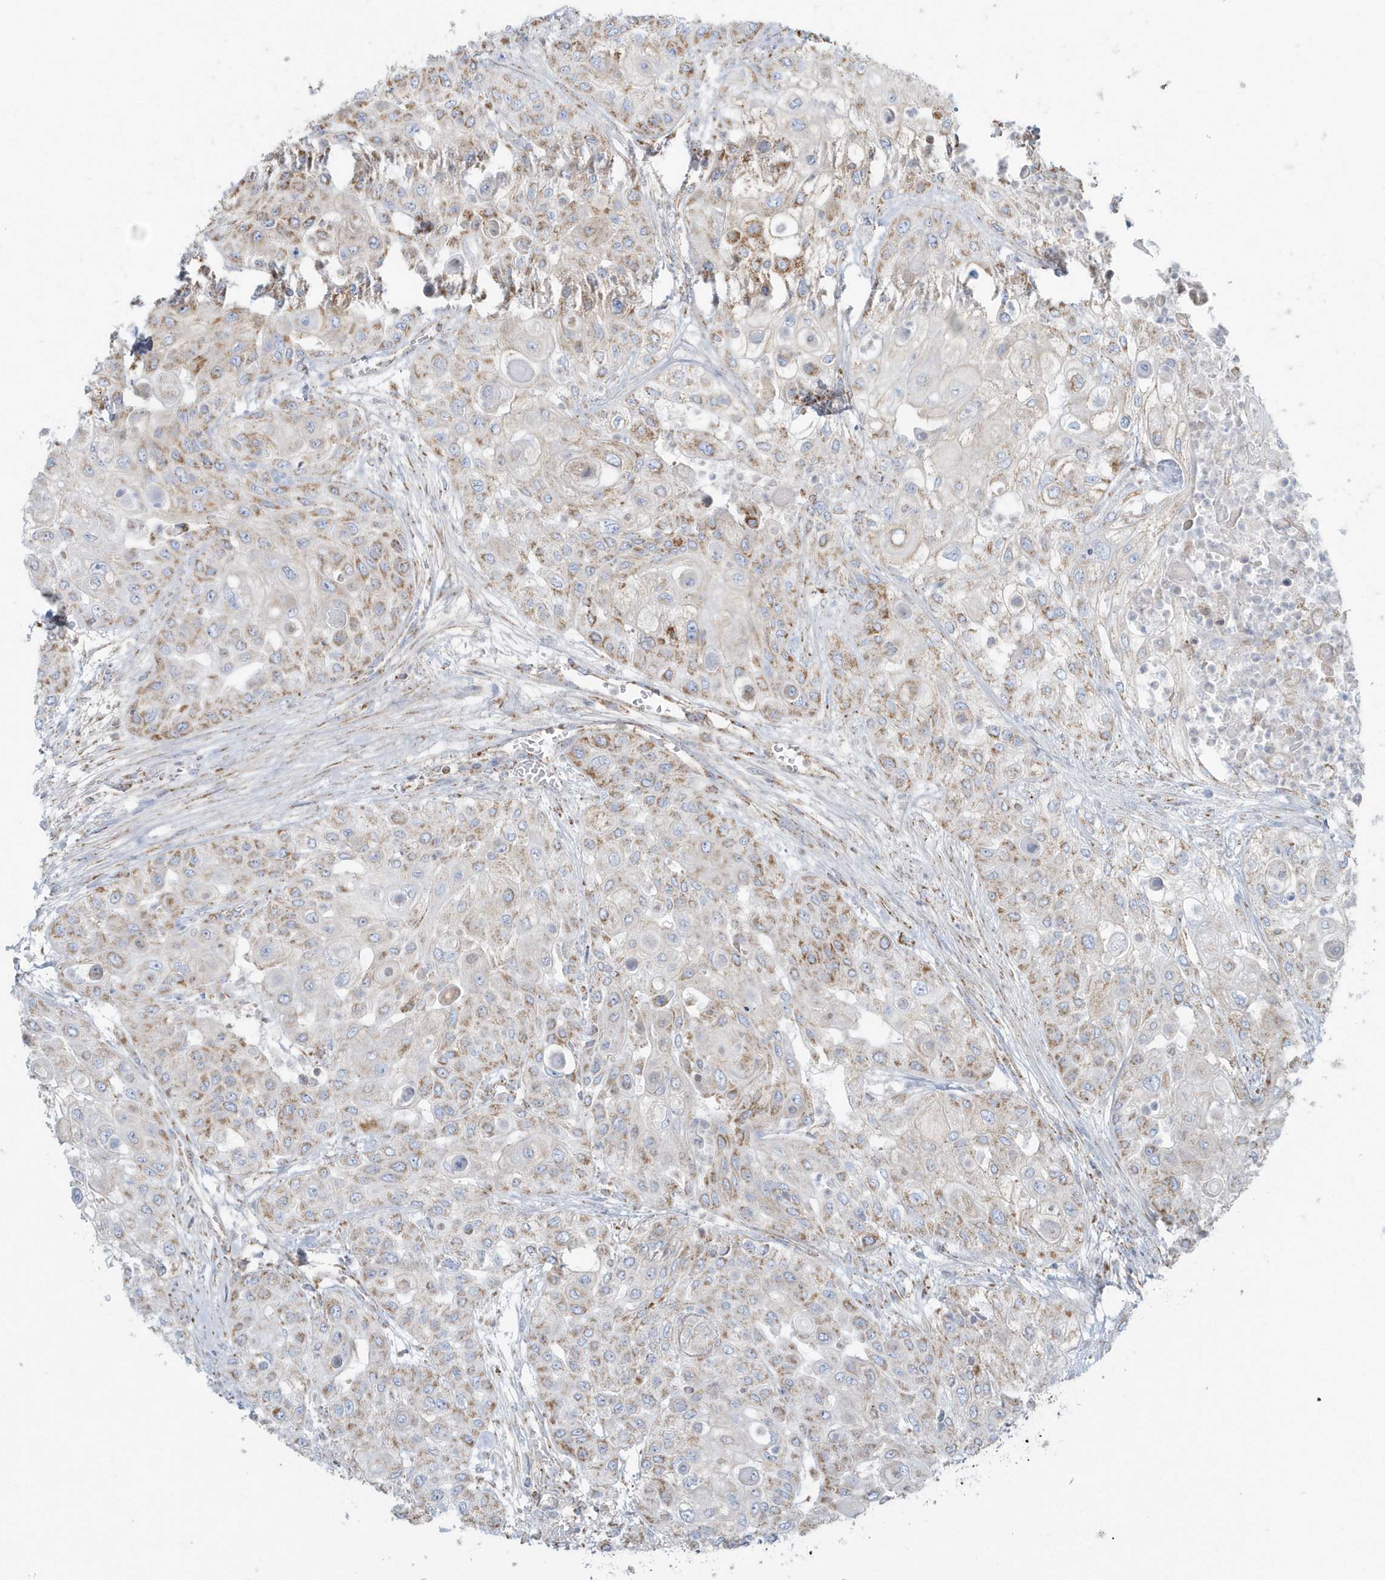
{"staining": {"intensity": "moderate", "quantity": "25%-75%", "location": "cytoplasmic/membranous"}, "tissue": "urothelial cancer", "cell_type": "Tumor cells", "image_type": "cancer", "snomed": [{"axis": "morphology", "description": "Urothelial carcinoma, High grade"}, {"axis": "topography", "description": "Urinary bladder"}], "caption": "Moderate cytoplasmic/membranous expression is seen in about 25%-75% of tumor cells in urothelial carcinoma (high-grade).", "gene": "RAB11FIP3", "patient": {"sex": "female", "age": 79}}